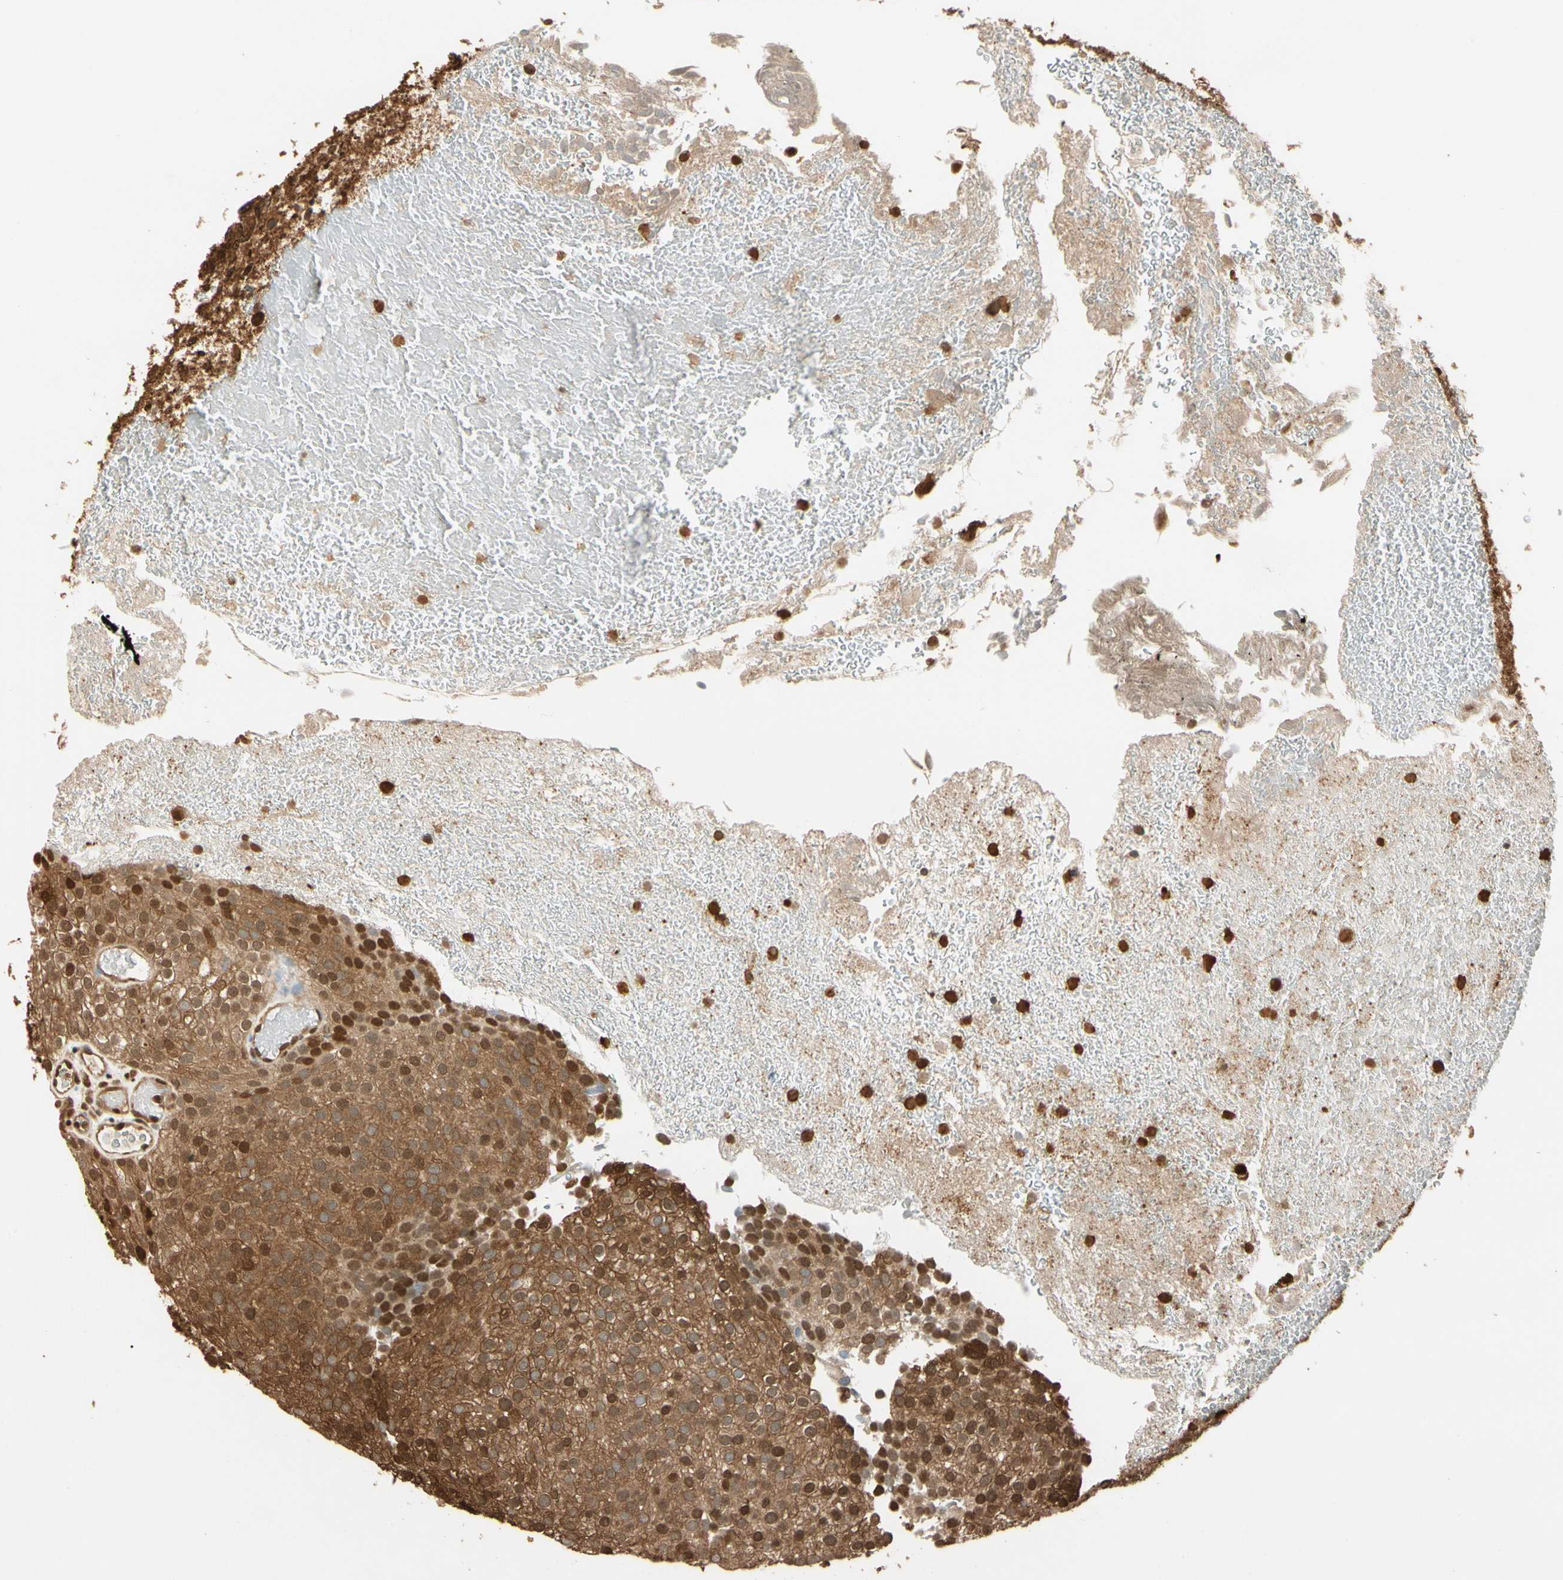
{"staining": {"intensity": "moderate", "quantity": ">75%", "location": "cytoplasmic/membranous,nuclear"}, "tissue": "urothelial cancer", "cell_type": "Tumor cells", "image_type": "cancer", "snomed": [{"axis": "morphology", "description": "Urothelial carcinoma, Low grade"}, {"axis": "topography", "description": "Urinary bladder"}], "caption": "Immunohistochemical staining of human urothelial cancer shows moderate cytoplasmic/membranous and nuclear protein expression in about >75% of tumor cells.", "gene": "PNCK", "patient": {"sex": "male", "age": 78}}